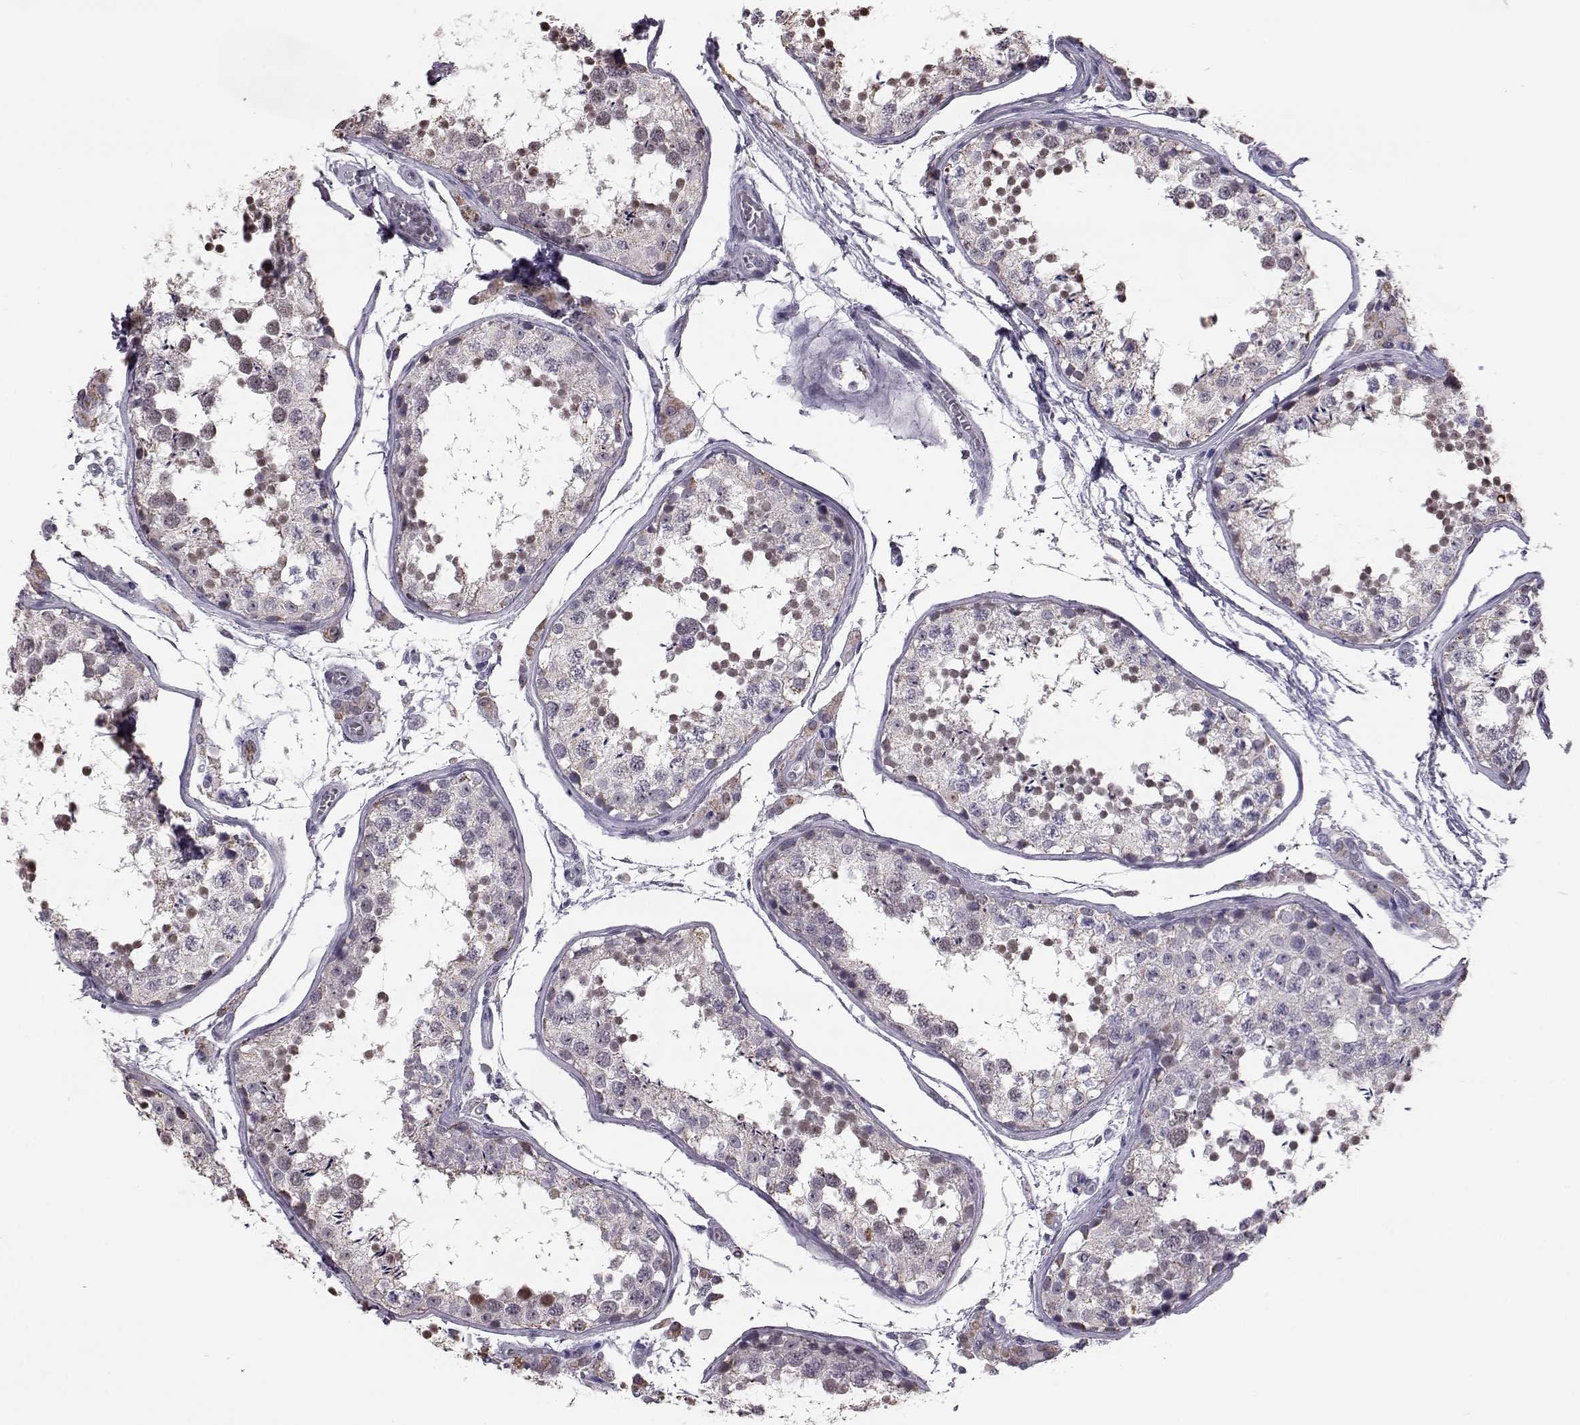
{"staining": {"intensity": "weak", "quantity": "25%-75%", "location": "nuclear"}, "tissue": "testis", "cell_type": "Cells in seminiferous ducts", "image_type": "normal", "snomed": [{"axis": "morphology", "description": "Normal tissue, NOS"}, {"axis": "topography", "description": "Testis"}], "caption": "Brown immunohistochemical staining in benign testis displays weak nuclear expression in approximately 25%-75% of cells in seminiferous ducts. The staining is performed using DAB brown chromogen to label protein expression. The nuclei are counter-stained blue using hematoxylin.", "gene": "ALDH3A1", "patient": {"sex": "male", "age": 29}}